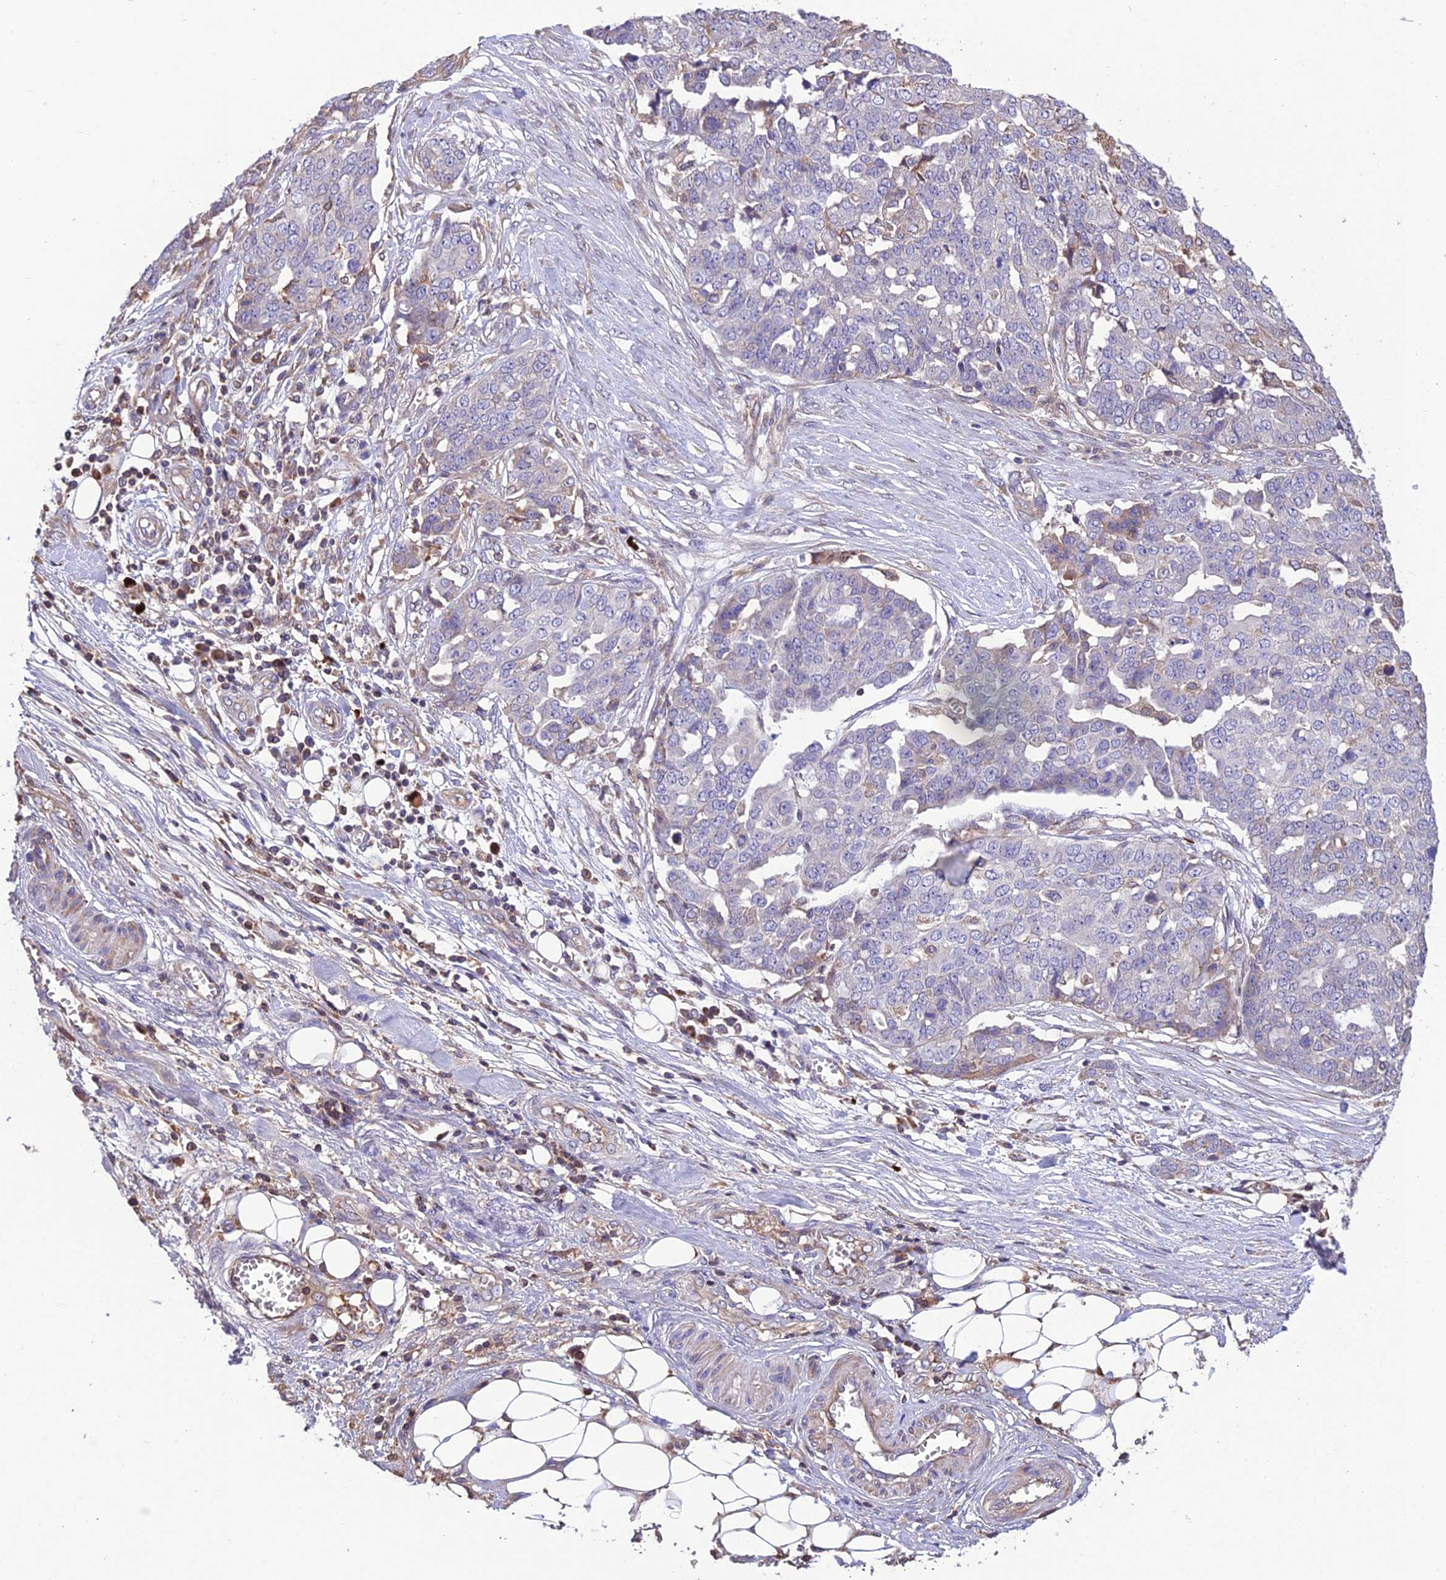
{"staining": {"intensity": "negative", "quantity": "none", "location": "none"}, "tissue": "ovarian cancer", "cell_type": "Tumor cells", "image_type": "cancer", "snomed": [{"axis": "morphology", "description": "Cystadenocarcinoma, serous, NOS"}, {"axis": "topography", "description": "Soft tissue"}, {"axis": "topography", "description": "Ovary"}], "caption": "High magnification brightfield microscopy of serous cystadenocarcinoma (ovarian) stained with DAB (brown) and counterstained with hematoxylin (blue): tumor cells show no significant expression. (IHC, brightfield microscopy, high magnification).", "gene": "MIOS", "patient": {"sex": "female", "age": 57}}